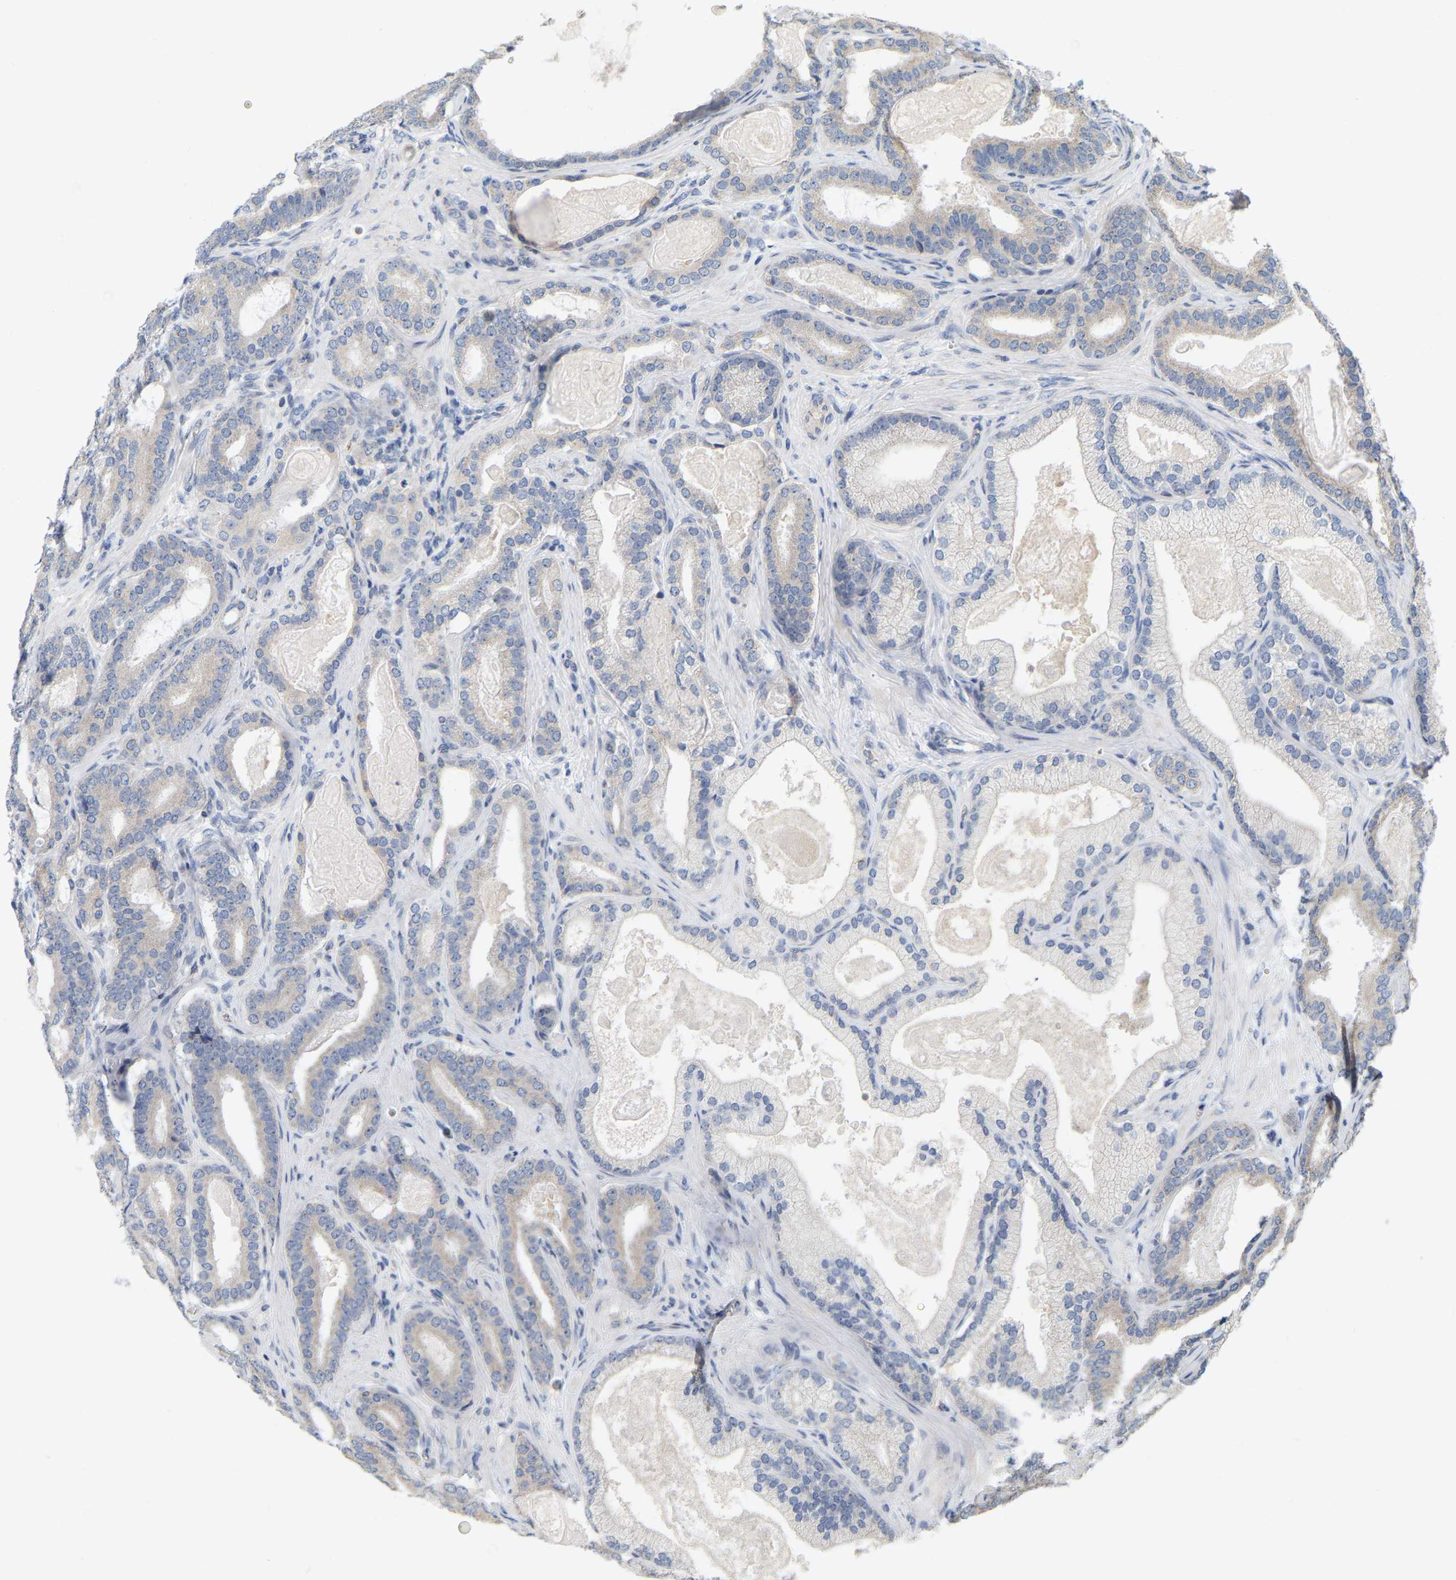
{"staining": {"intensity": "negative", "quantity": "none", "location": "none"}, "tissue": "prostate cancer", "cell_type": "Tumor cells", "image_type": "cancer", "snomed": [{"axis": "morphology", "description": "Adenocarcinoma, High grade"}, {"axis": "topography", "description": "Prostate"}], "caption": "High magnification brightfield microscopy of prostate adenocarcinoma (high-grade) stained with DAB (3,3'-diaminobenzidine) (brown) and counterstained with hematoxylin (blue): tumor cells show no significant positivity.", "gene": "SSH1", "patient": {"sex": "male", "age": 60}}